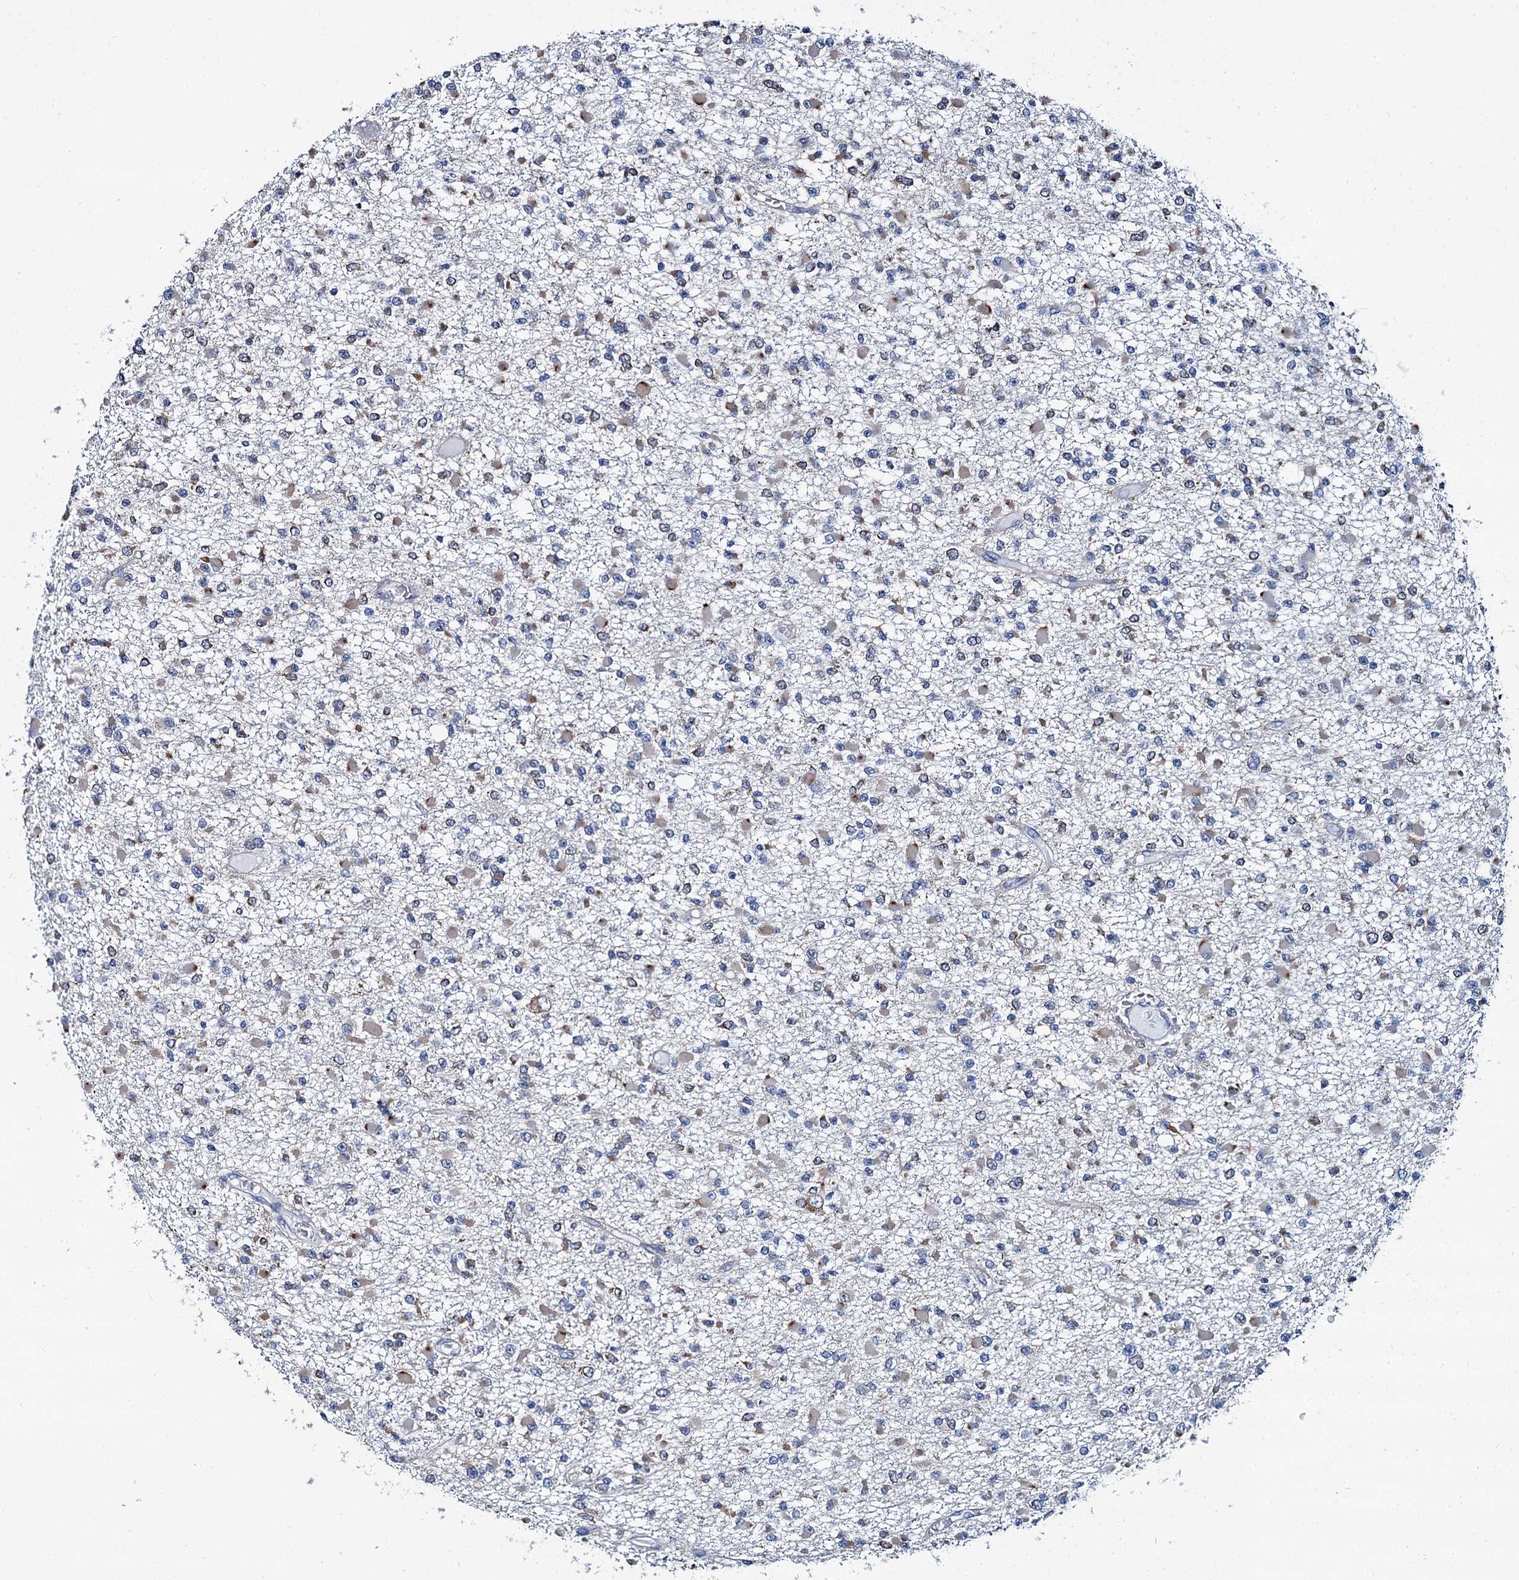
{"staining": {"intensity": "weak", "quantity": "<25%", "location": "cytoplasmic/membranous"}, "tissue": "glioma", "cell_type": "Tumor cells", "image_type": "cancer", "snomed": [{"axis": "morphology", "description": "Glioma, malignant, Low grade"}, {"axis": "topography", "description": "Brain"}], "caption": "This is a photomicrograph of IHC staining of malignant low-grade glioma, which shows no expression in tumor cells.", "gene": "MIOX", "patient": {"sex": "female", "age": 22}}